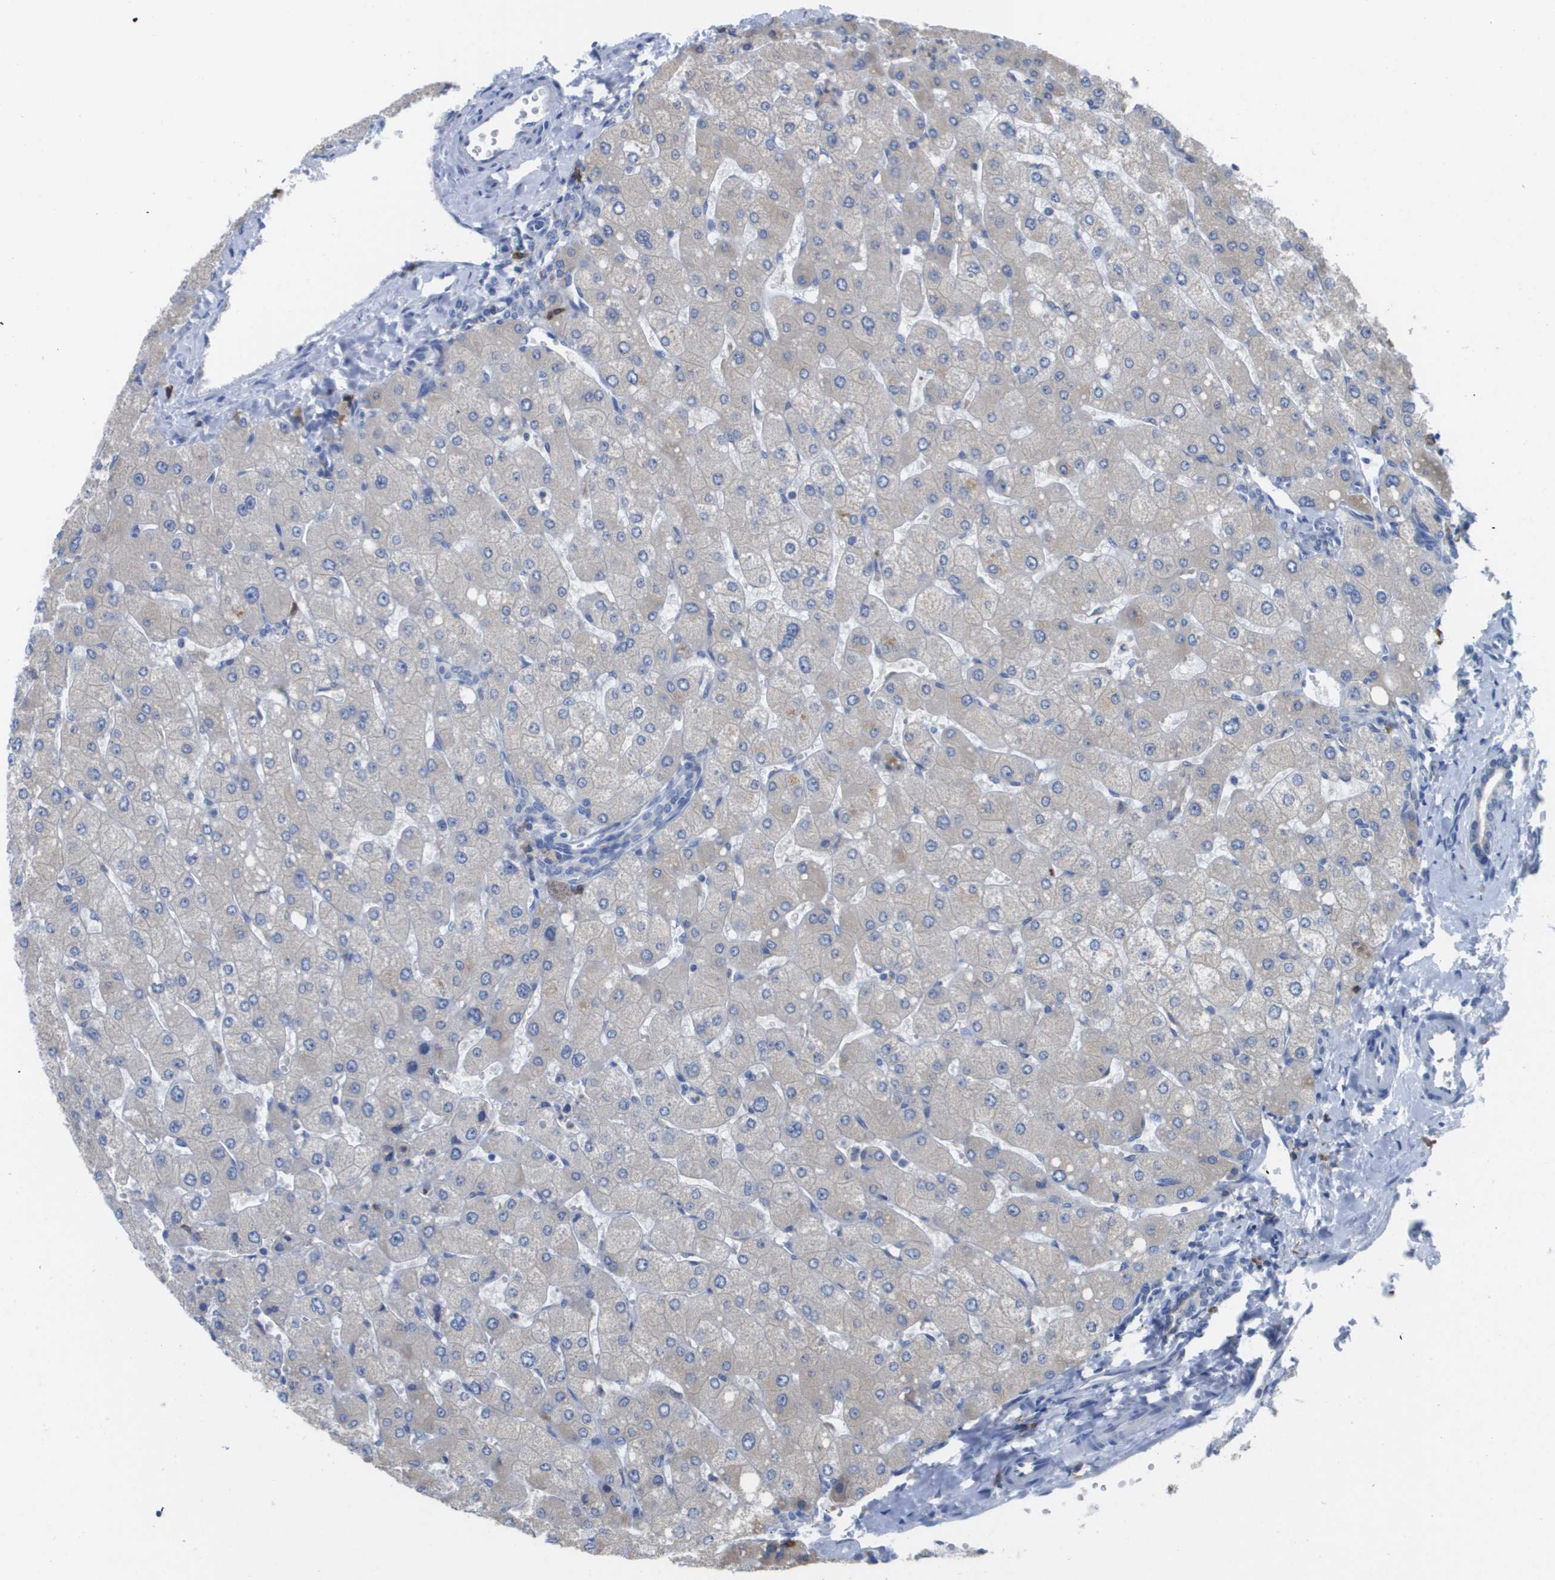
{"staining": {"intensity": "negative", "quantity": "none", "location": "none"}, "tissue": "liver", "cell_type": "Cholangiocytes", "image_type": "normal", "snomed": [{"axis": "morphology", "description": "Normal tissue, NOS"}, {"axis": "topography", "description": "Liver"}], "caption": "The micrograph displays no significant staining in cholangiocytes of liver. Nuclei are stained in blue.", "gene": "SDR42E1", "patient": {"sex": "male", "age": 55}}